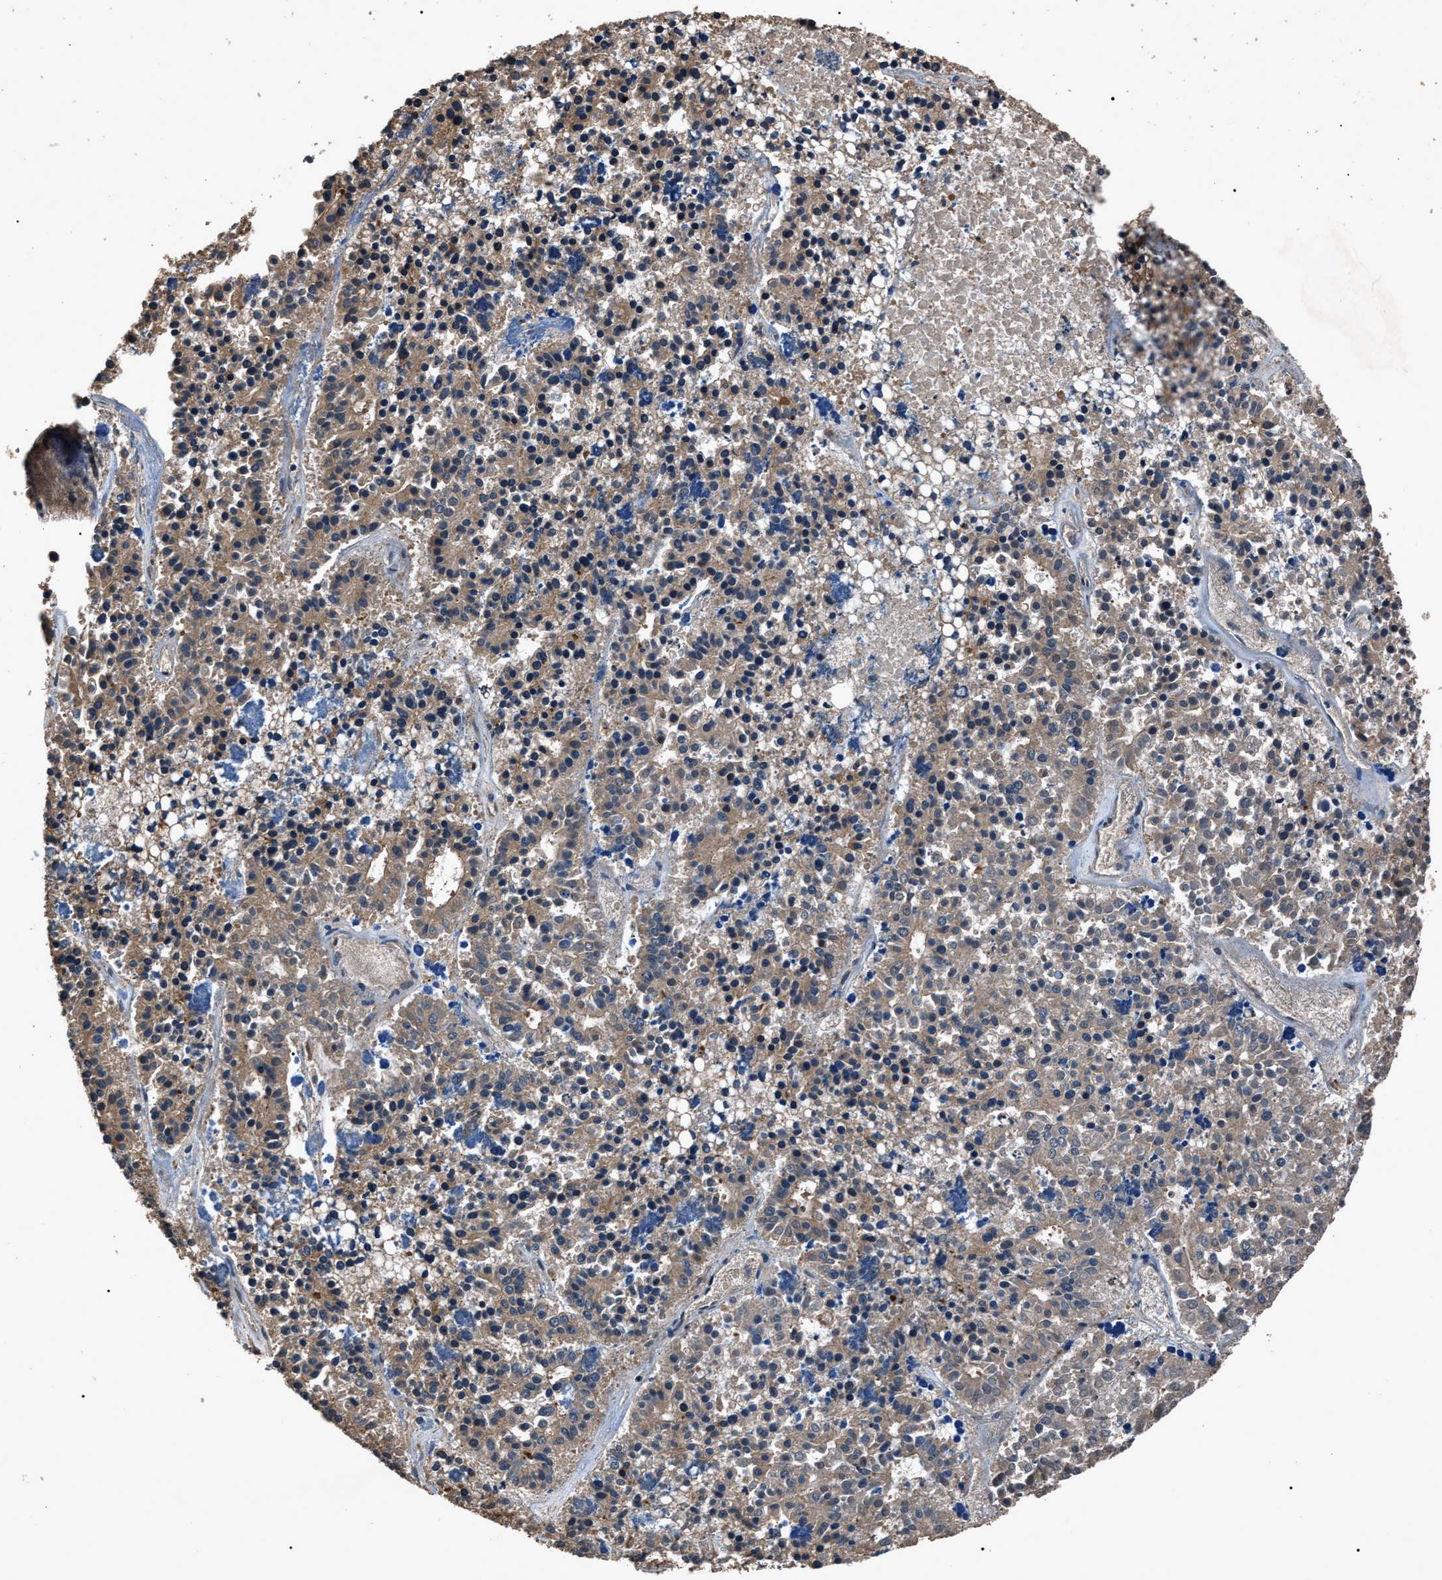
{"staining": {"intensity": "moderate", "quantity": ">75%", "location": "cytoplasmic/membranous"}, "tissue": "pancreatic cancer", "cell_type": "Tumor cells", "image_type": "cancer", "snomed": [{"axis": "morphology", "description": "Adenocarcinoma, NOS"}, {"axis": "topography", "description": "Pancreas"}], "caption": "IHC histopathology image of pancreatic cancer stained for a protein (brown), which demonstrates medium levels of moderate cytoplasmic/membranous staining in approximately >75% of tumor cells.", "gene": "RNF216", "patient": {"sex": "male", "age": 50}}